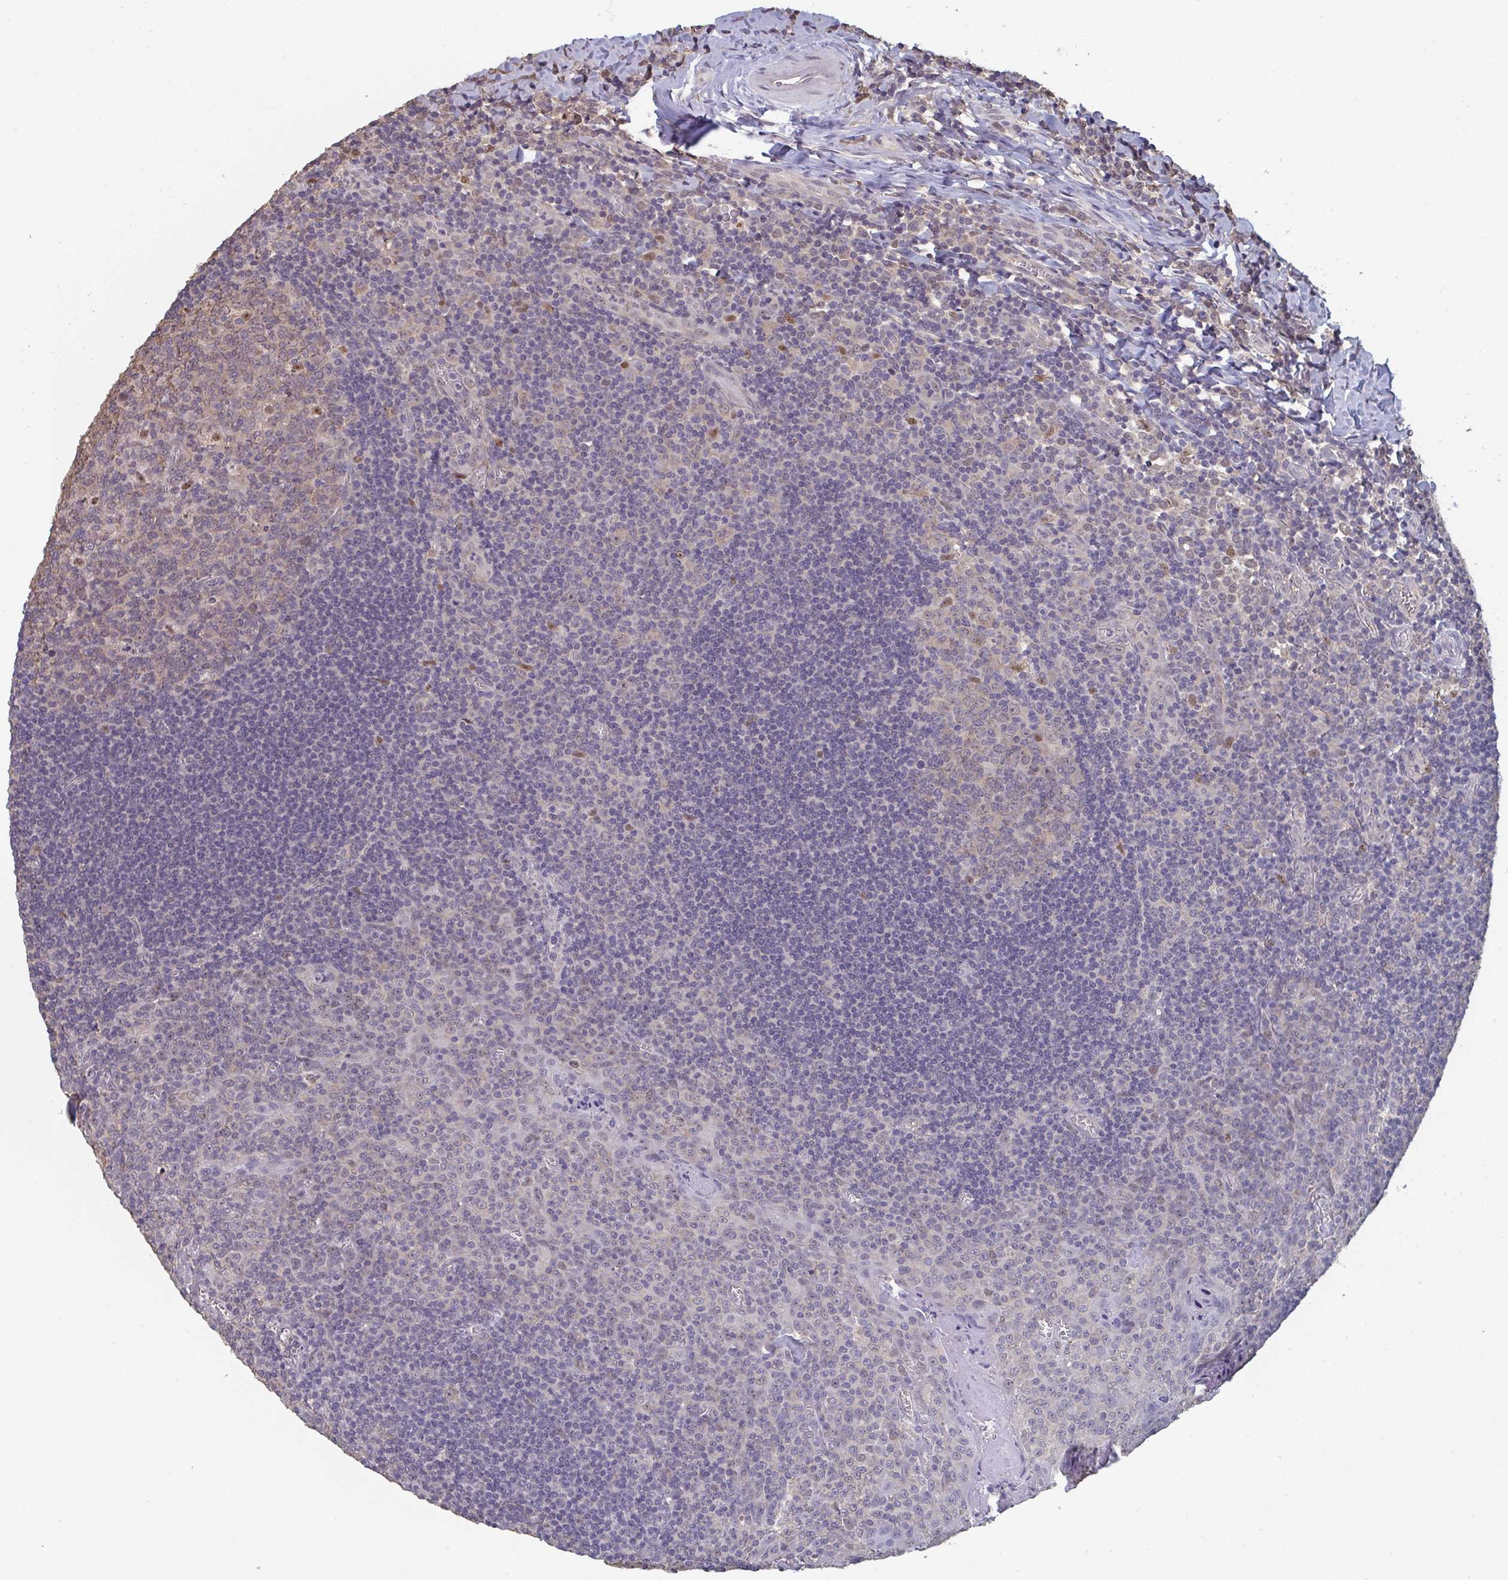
{"staining": {"intensity": "weak", "quantity": "25%-75%", "location": "cytoplasmic/membranous"}, "tissue": "tonsil", "cell_type": "Germinal center cells", "image_type": "normal", "snomed": [{"axis": "morphology", "description": "Normal tissue, NOS"}, {"axis": "morphology", "description": "Inflammation, NOS"}, {"axis": "topography", "description": "Tonsil"}], "caption": "The immunohistochemical stain highlights weak cytoplasmic/membranous expression in germinal center cells of benign tonsil. Using DAB (3,3'-diaminobenzidine) (brown) and hematoxylin (blue) stains, captured at high magnification using brightfield microscopy.", "gene": "LIX1", "patient": {"sex": "female", "age": 31}}